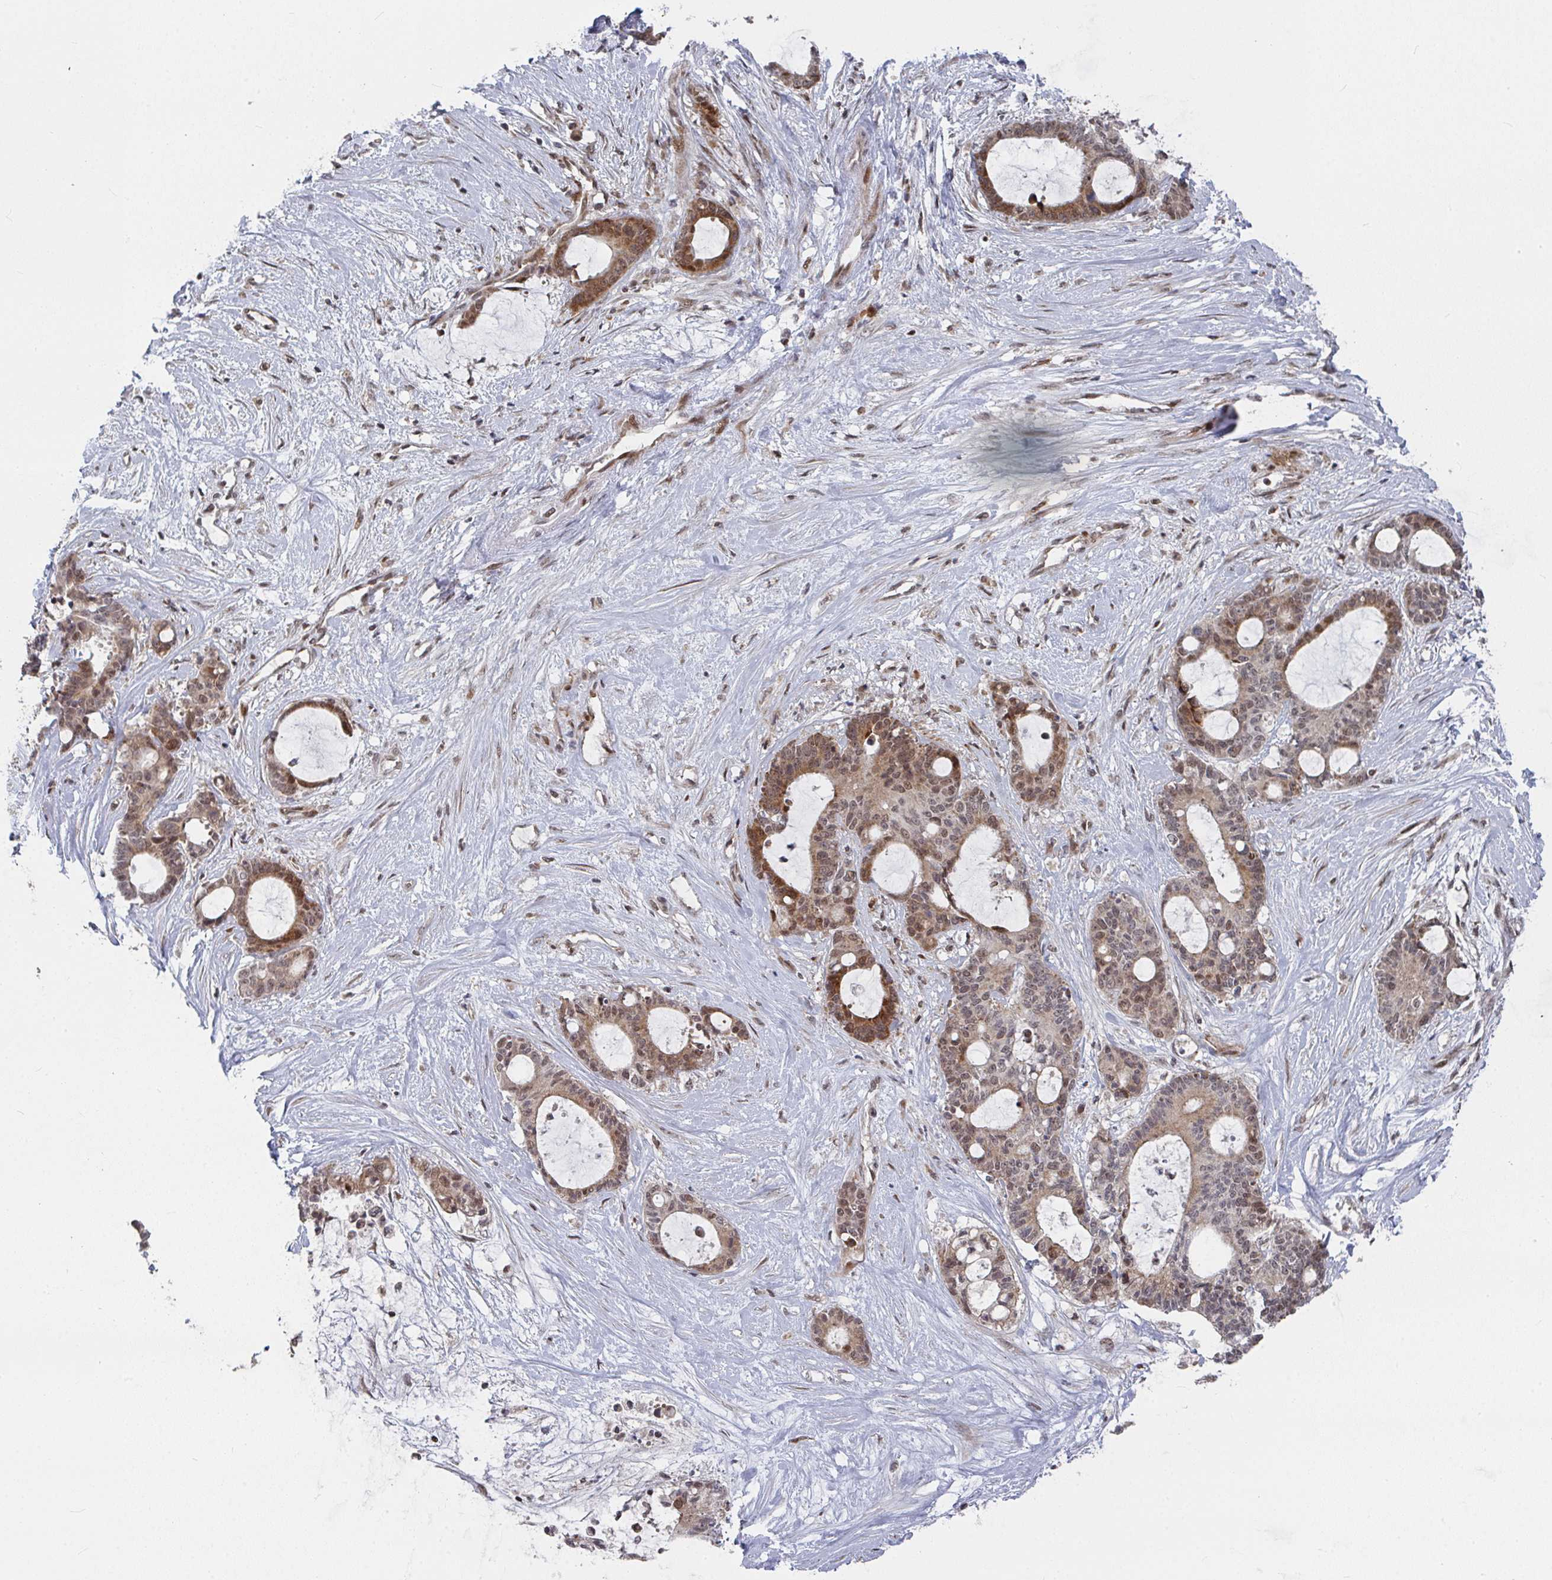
{"staining": {"intensity": "moderate", "quantity": ">75%", "location": "cytoplasmic/membranous,nuclear"}, "tissue": "liver cancer", "cell_type": "Tumor cells", "image_type": "cancer", "snomed": [{"axis": "morphology", "description": "Normal tissue, NOS"}, {"axis": "morphology", "description": "Cholangiocarcinoma"}, {"axis": "topography", "description": "Liver"}, {"axis": "topography", "description": "Peripheral nerve tissue"}], "caption": "Brown immunohistochemical staining in human liver cholangiocarcinoma shows moderate cytoplasmic/membranous and nuclear expression in about >75% of tumor cells.", "gene": "RBBP5", "patient": {"sex": "female", "age": 73}}